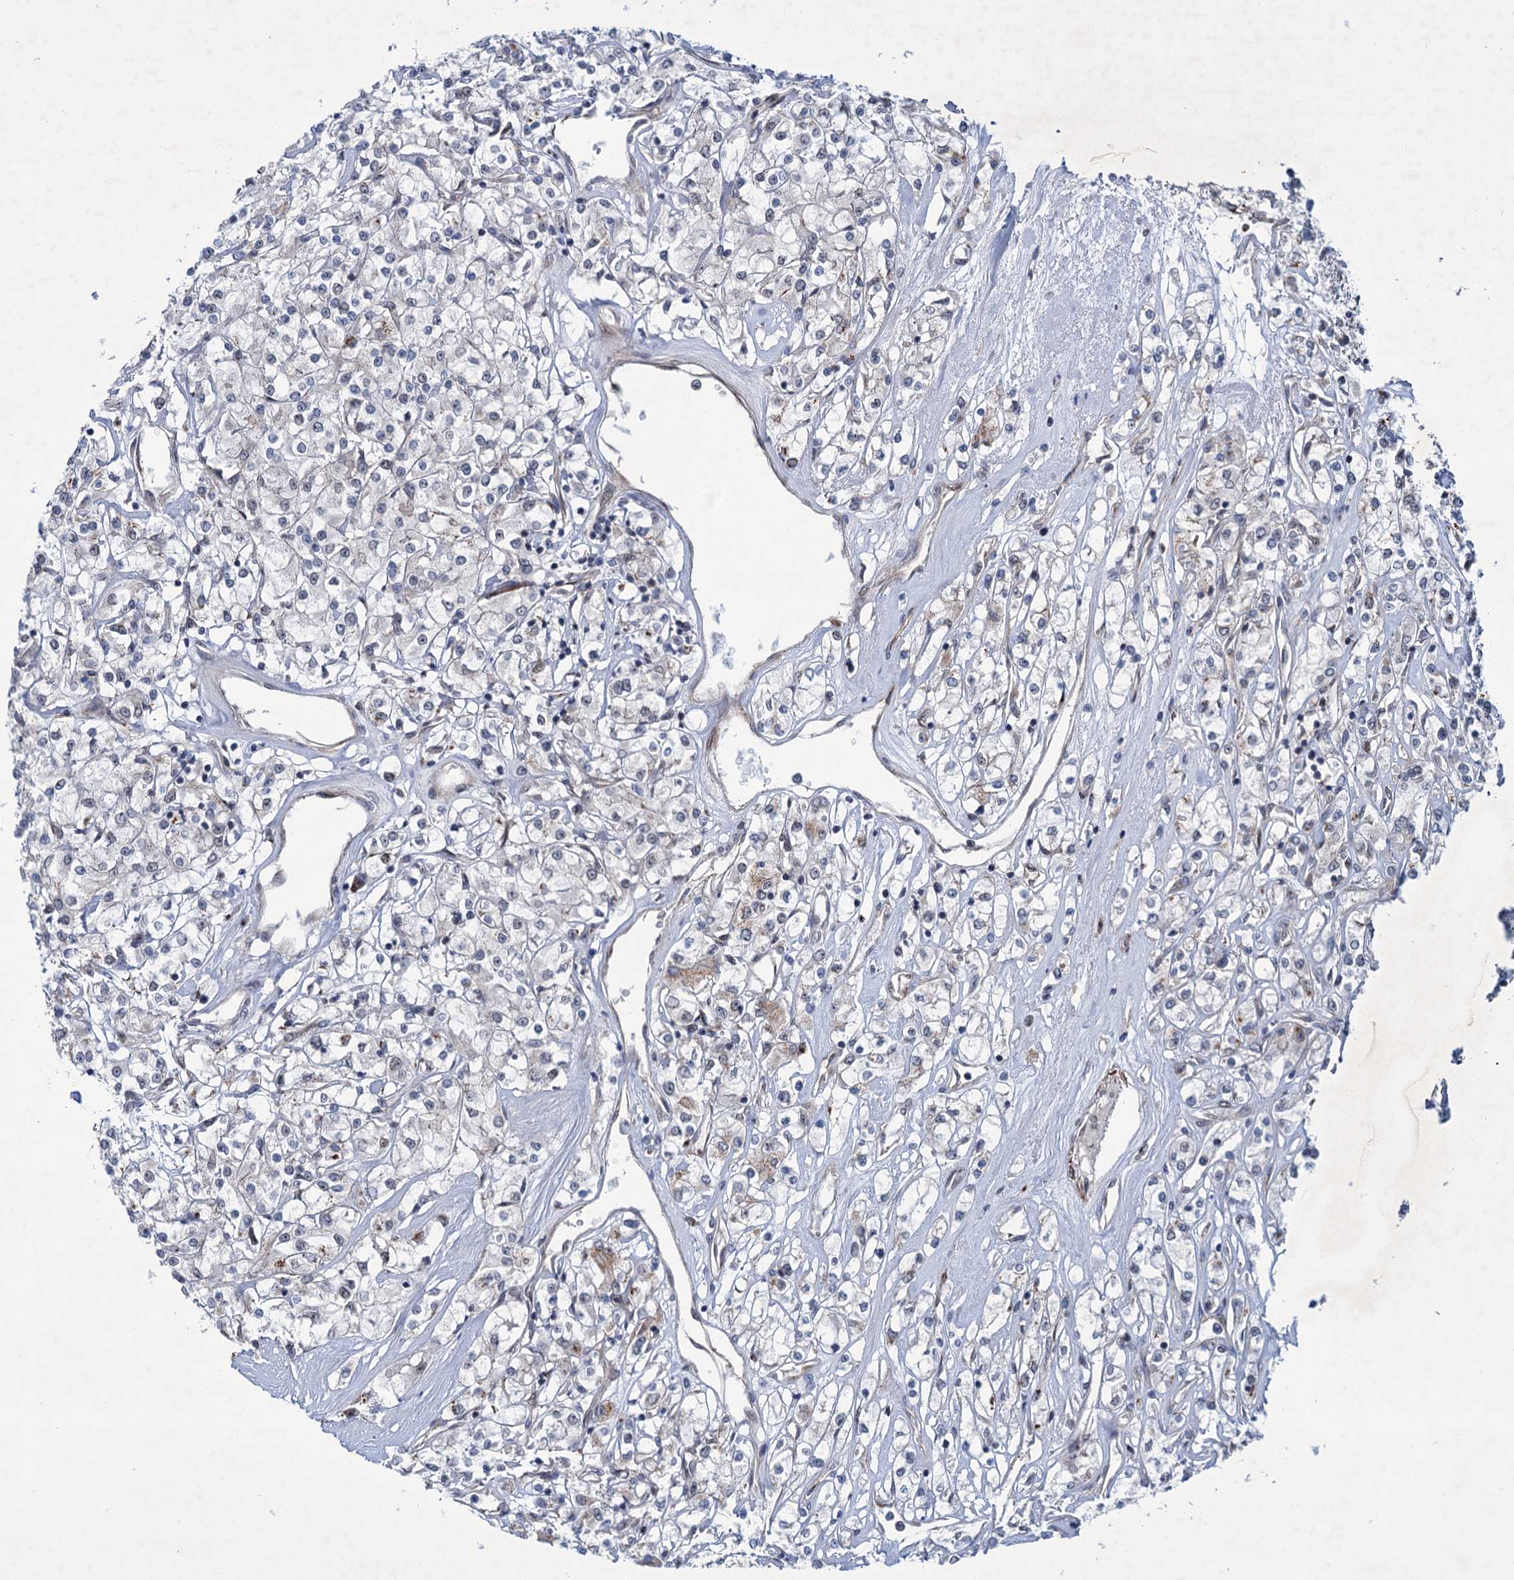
{"staining": {"intensity": "negative", "quantity": "none", "location": "none"}, "tissue": "renal cancer", "cell_type": "Tumor cells", "image_type": "cancer", "snomed": [{"axis": "morphology", "description": "Adenocarcinoma, NOS"}, {"axis": "topography", "description": "Kidney"}], "caption": "Immunohistochemistry (IHC) of renal cancer displays no expression in tumor cells.", "gene": "ELP4", "patient": {"sex": "female", "age": 59}}